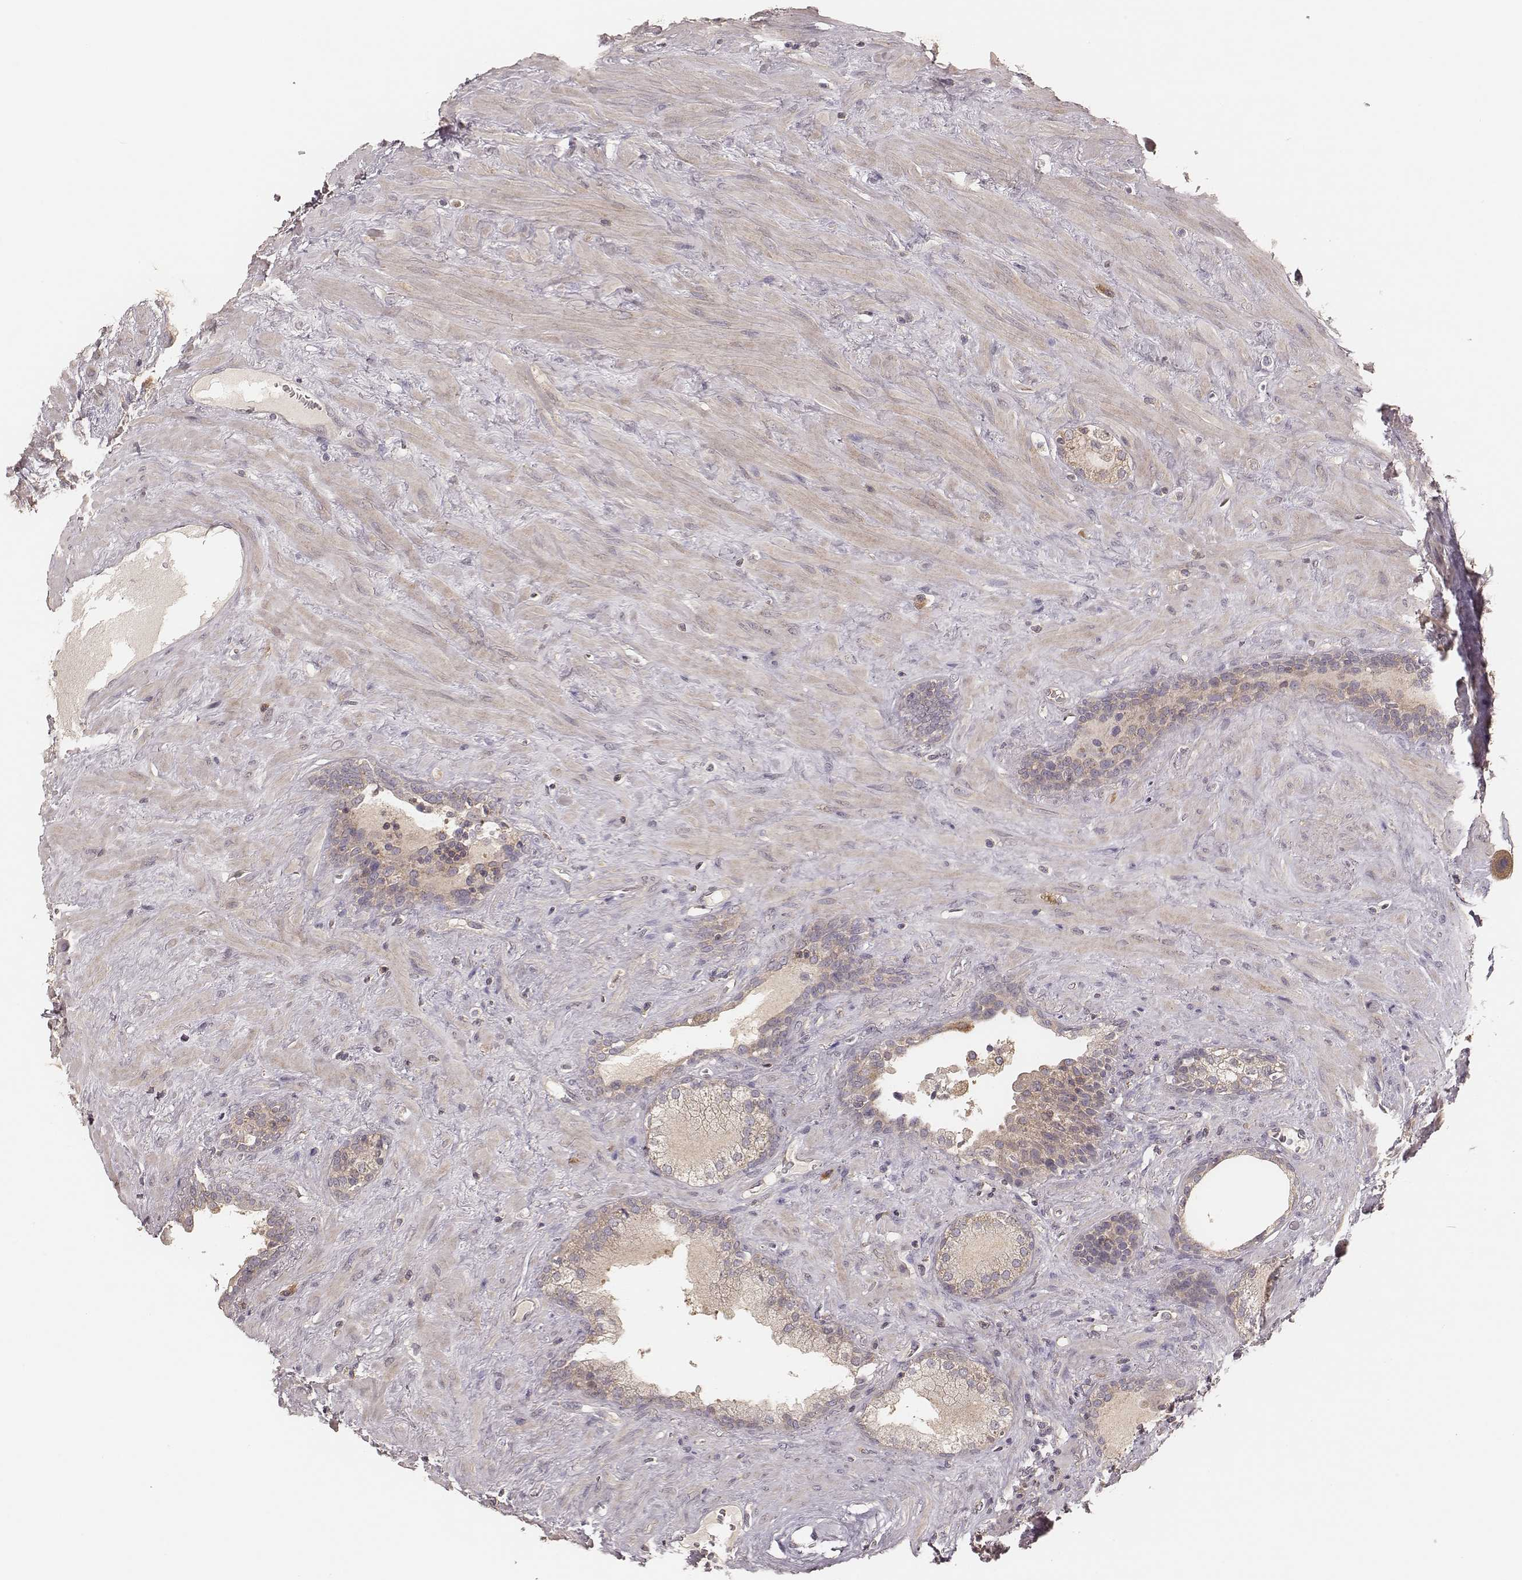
{"staining": {"intensity": "weak", "quantity": "25%-75%", "location": "cytoplasmic/membranous"}, "tissue": "prostate", "cell_type": "Glandular cells", "image_type": "normal", "snomed": [{"axis": "morphology", "description": "Normal tissue, NOS"}, {"axis": "topography", "description": "Prostate"}], "caption": "Prostate stained for a protein shows weak cytoplasmic/membranous positivity in glandular cells. The staining was performed using DAB to visualize the protein expression in brown, while the nuclei were stained in blue with hematoxylin (Magnification: 20x).", "gene": "CARS1", "patient": {"sex": "male", "age": 63}}